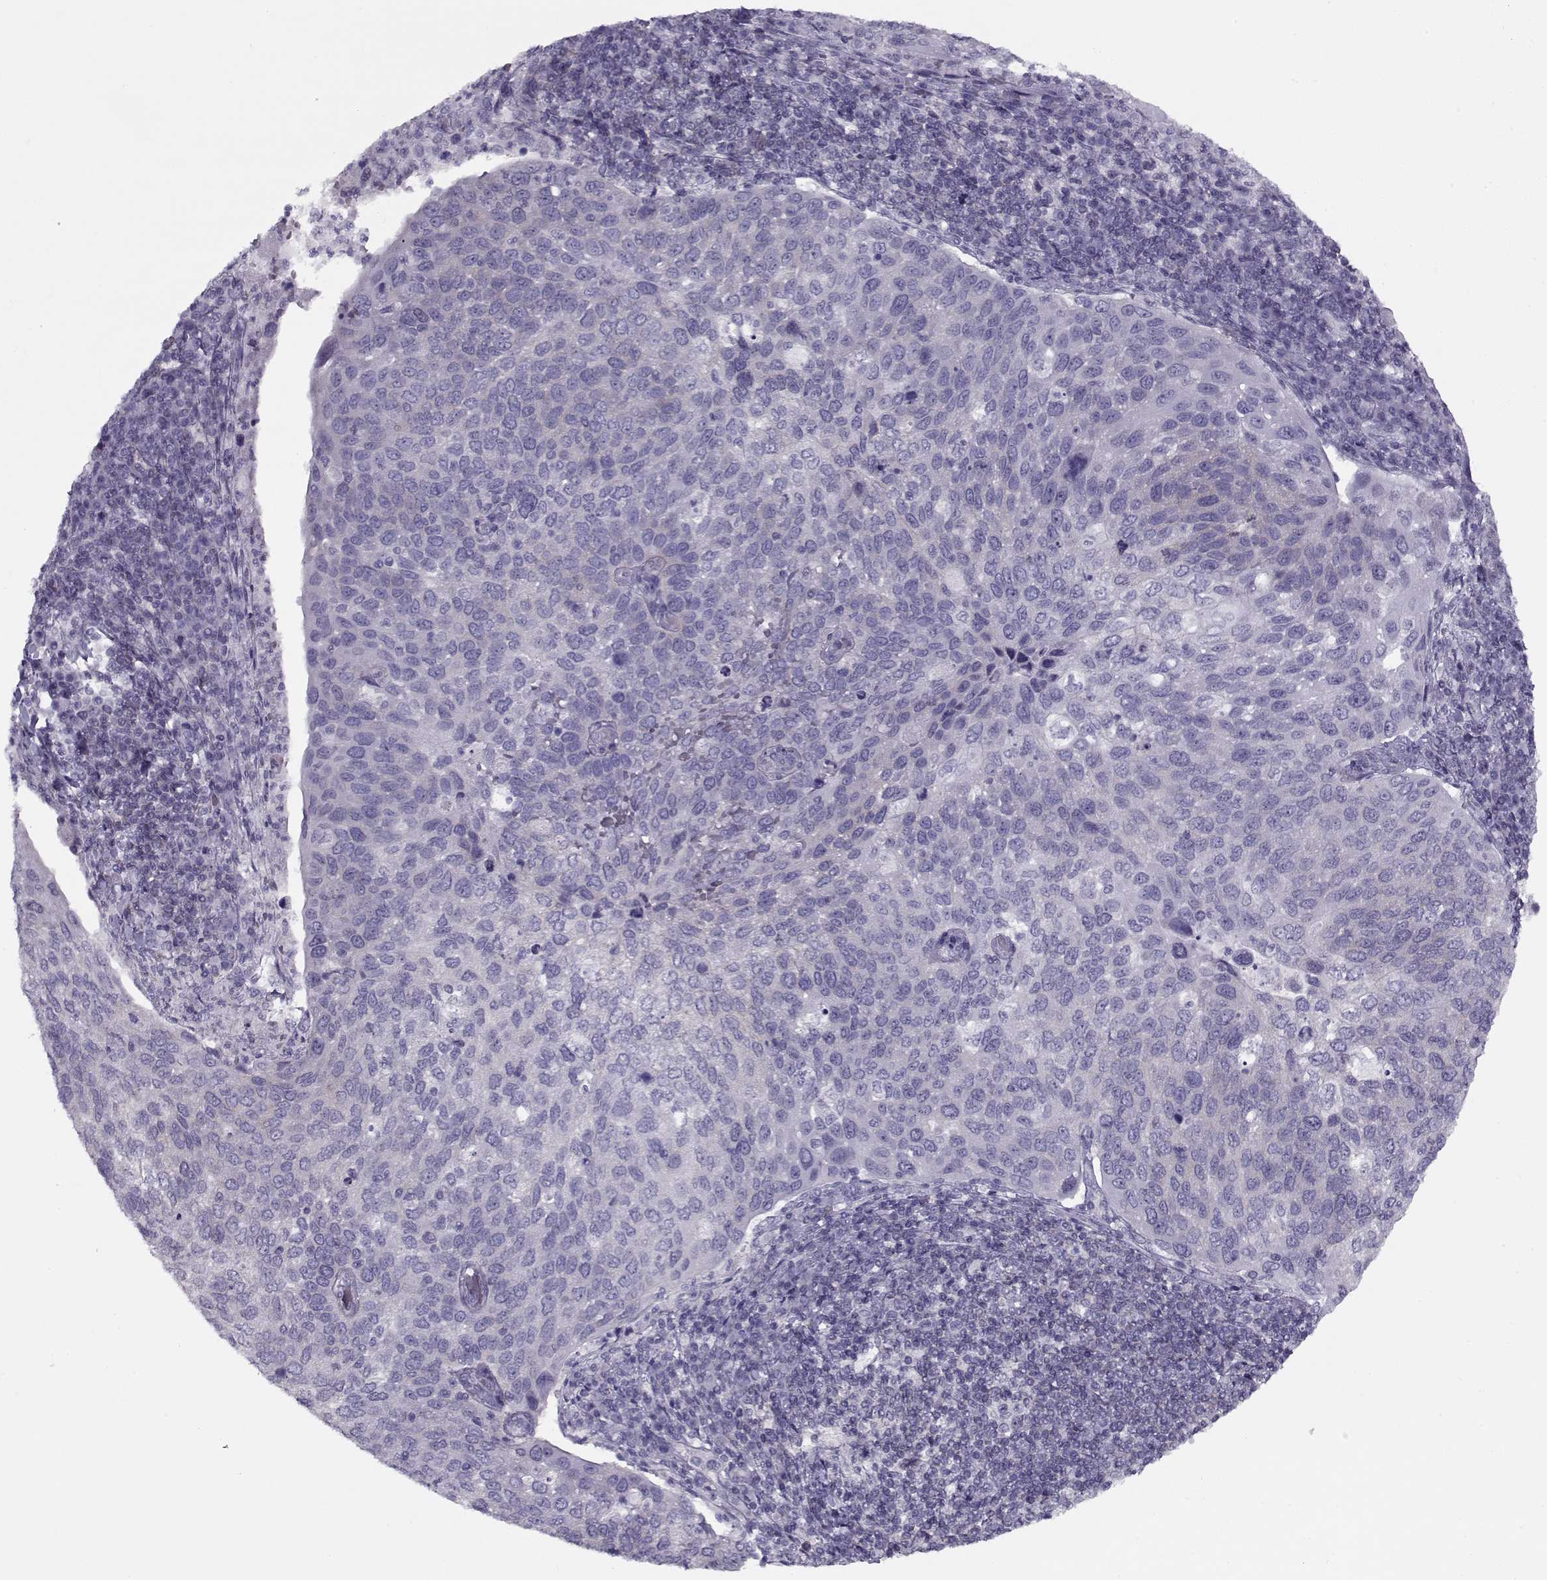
{"staining": {"intensity": "negative", "quantity": "none", "location": "none"}, "tissue": "cervical cancer", "cell_type": "Tumor cells", "image_type": "cancer", "snomed": [{"axis": "morphology", "description": "Squamous cell carcinoma, NOS"}, {"axis": "topography", "description": "Cervix"}], "caption": "Immunohistochemical staining of cervical cancer shows no significant staining in tumor cells.", "gene": "PP2D1", "patient": {"sex": "female", "age": 54}}